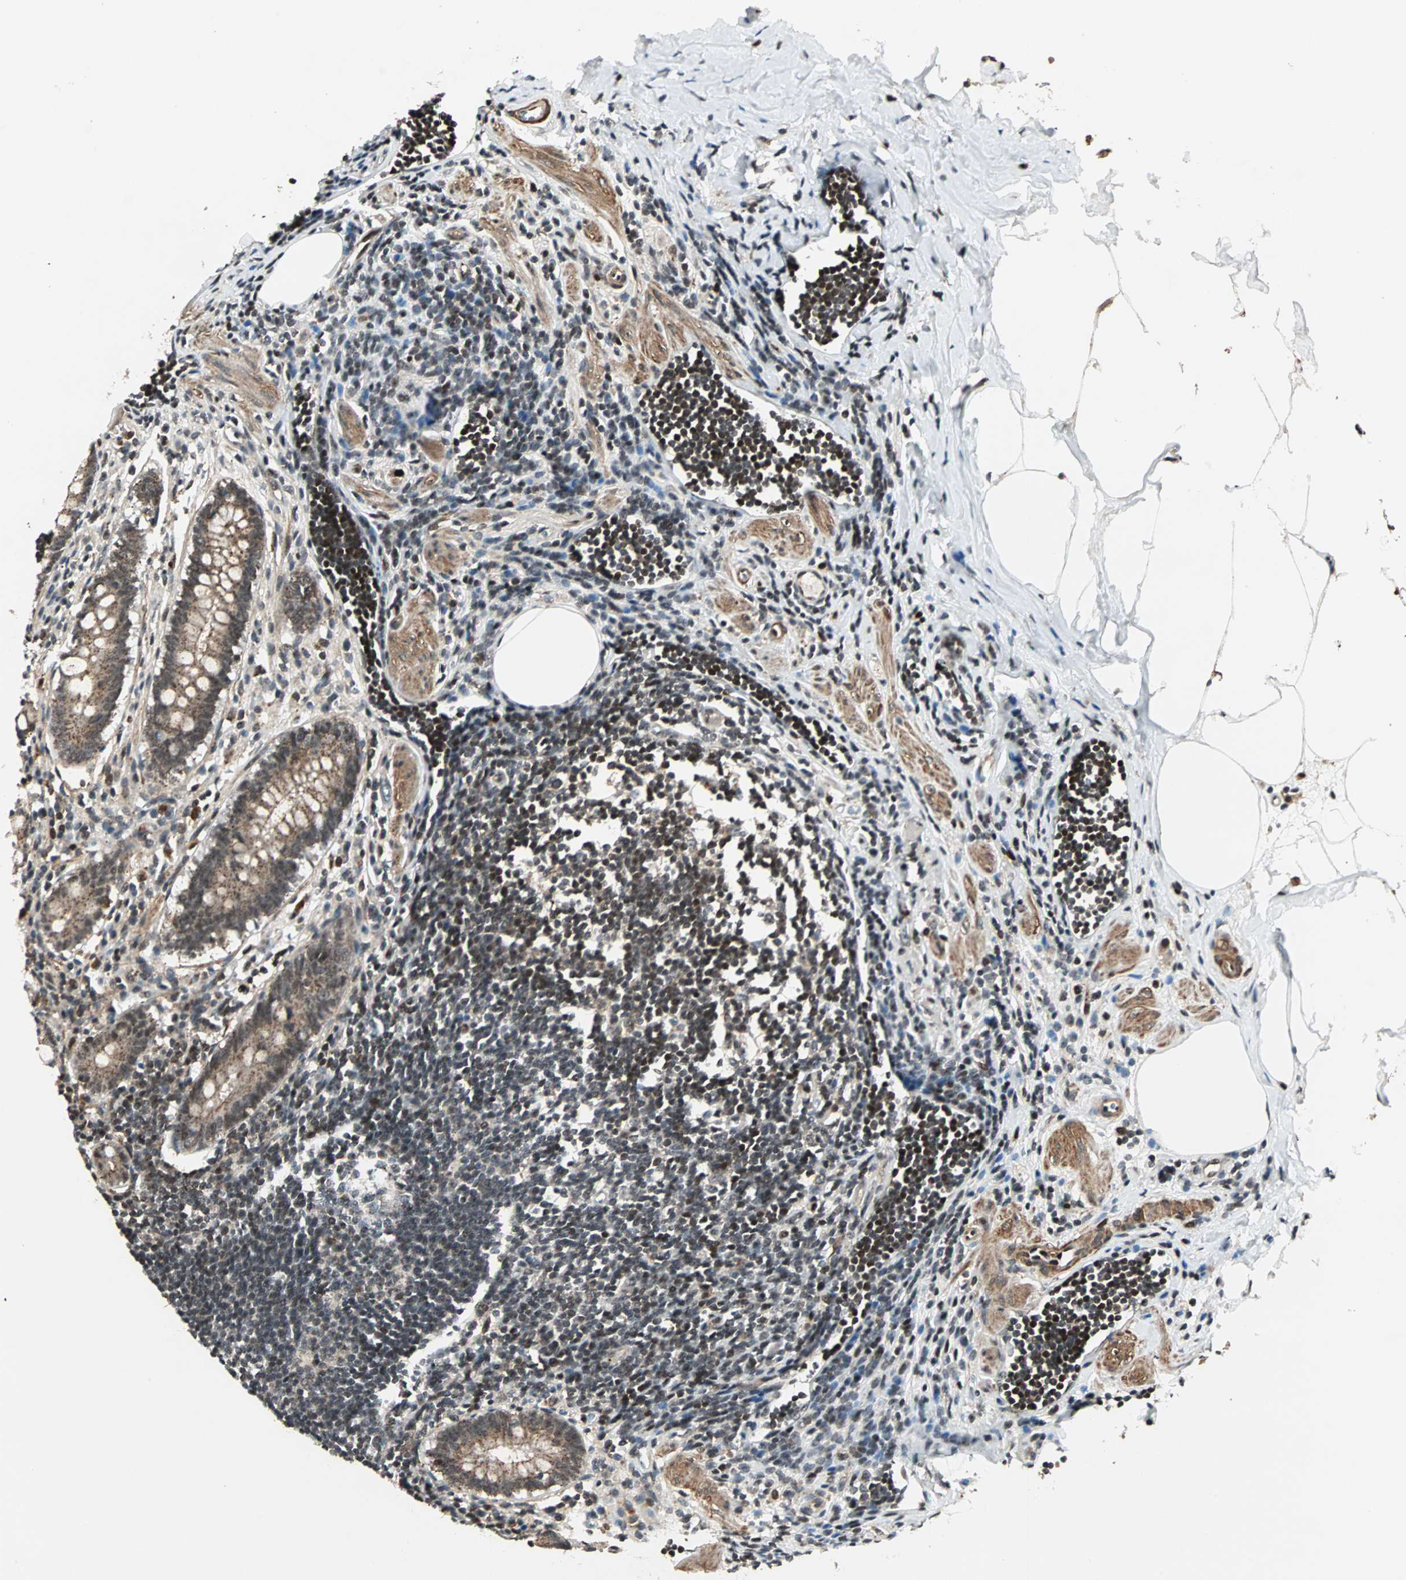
{"staining": {"intensity": "moderate", "quantity": "25%-75%", "location": "cytoplasmic/membranous,nuclear"}, "tissue": "appendix", "cell_type": "Glandular cells", "image_type": "normal", "snomed": [{"axis": "morphology", "description": "Normal tissue, NOS"}, {"axis": "topography", "description": "Appendix"}], "caption": "Moderate cytoplasmic/membranous,nuclear positivity is identified in approximately 25%-75% of glandular cells in normal appendix.", "gene": "ZBED9", "patient": {"sex": "female", "age": 50}}